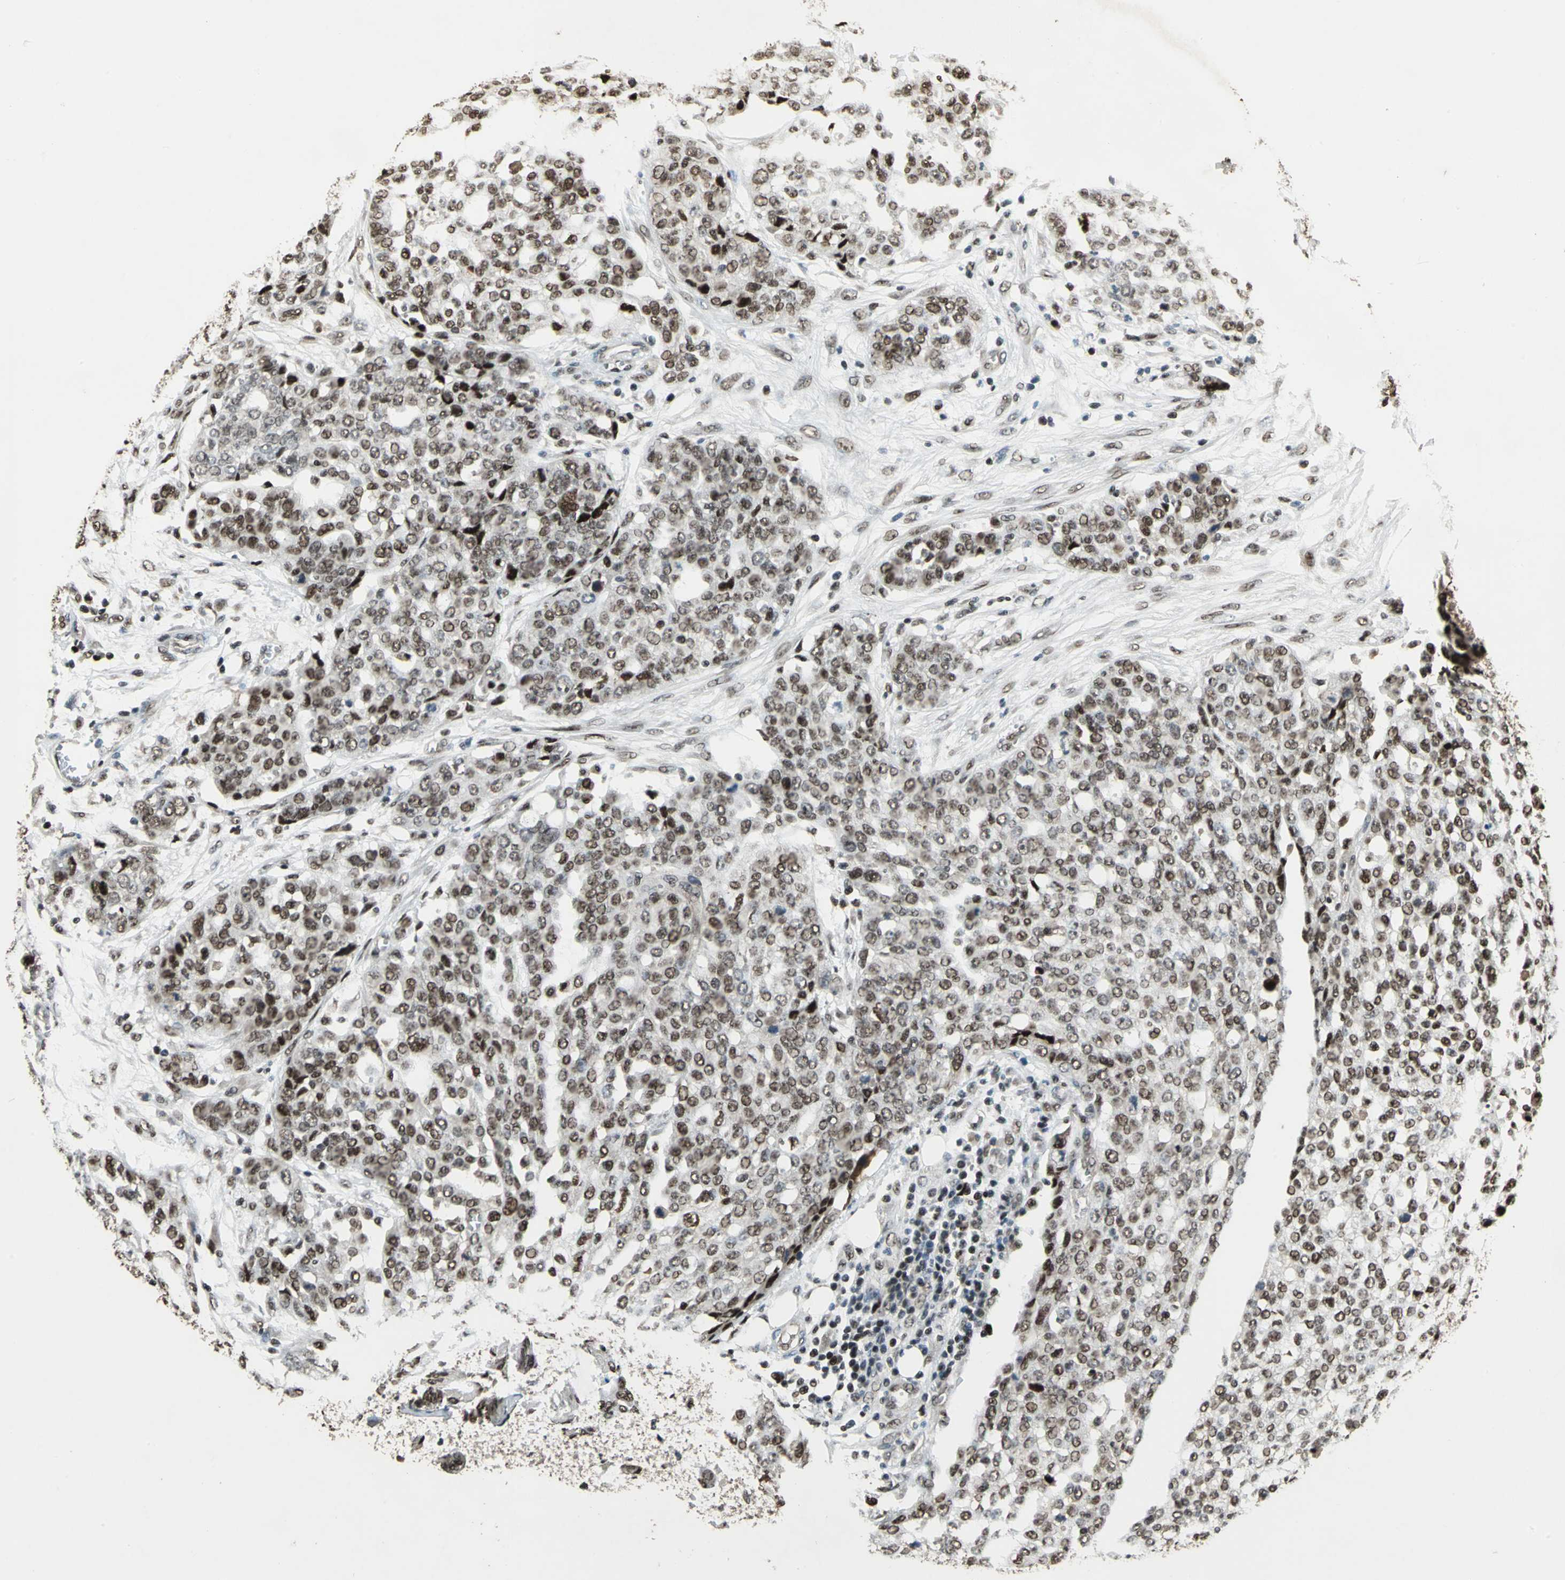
{"staining": {"intensity": "moderate", "quantity": ">75%", "location": "nuclear"}, "tissue": "ovarian cancer", "cell_type": "Tumor cells", "image_type": "cancer", "snomed": [{"axis": "morphology", "description": "Cystadenocarcinoma, serous, NOS"}, {"axis": "topography", "description": "Soft tissue"}, {"axis": "topography", "description": "Ovary"}], "caption": "High-power microscopy captured an immunohistochemistry histopathology image of ovarian cancer, revealing moderate nuclear staining in about >75% of tumor cells. (DAB (3,3'-diaminobenzidine) IHC, brown staining for protein, blue staining for nuclei).", "gene": "MIS18BP1", "patient": {"sex": "female", "age": 57}}